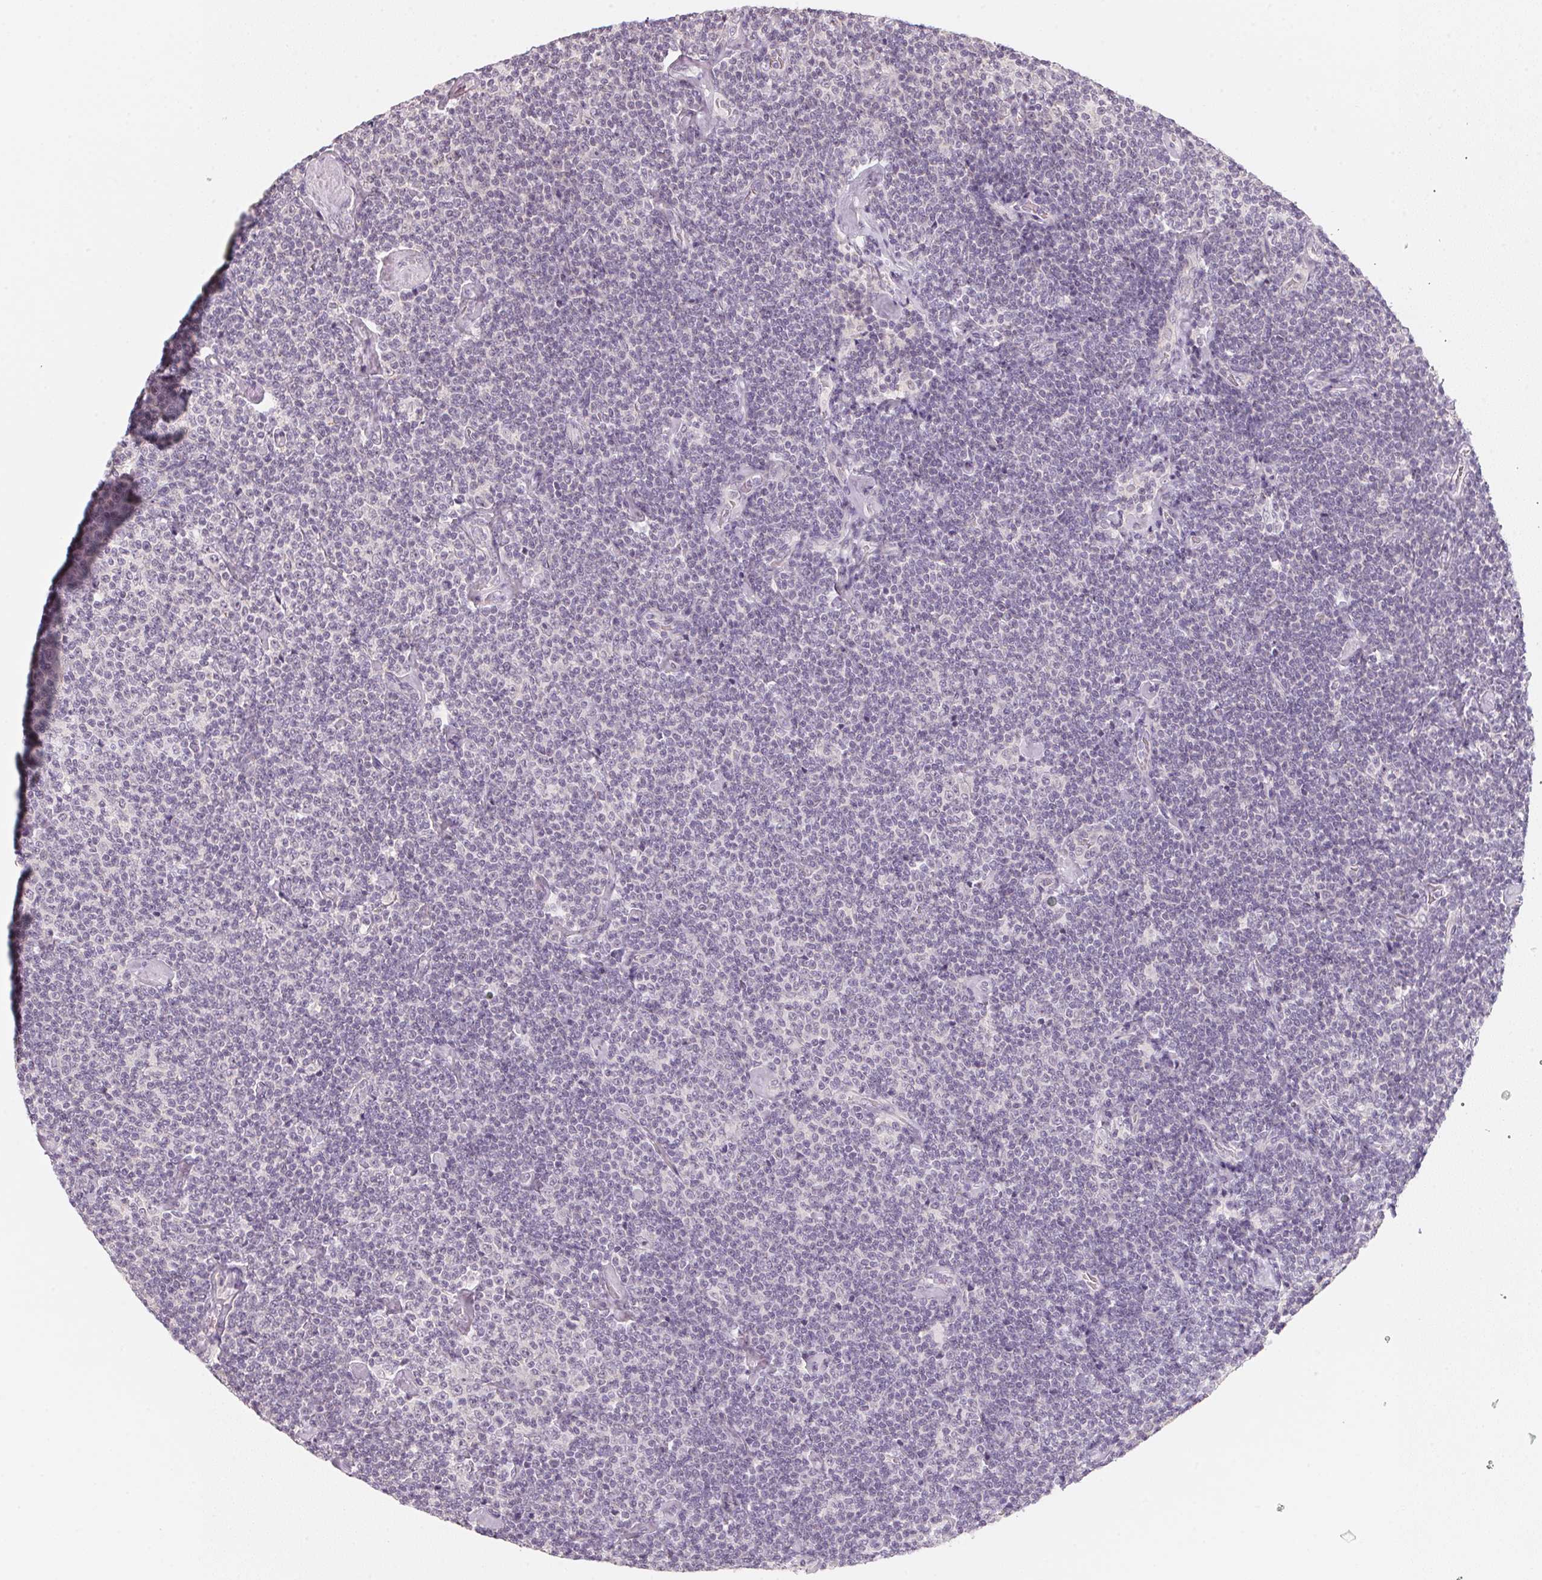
{"staining": {"intensity": "negative", "quantity": "none", "location": "none"}, "tissue": "lymphoma", "cell_type": "Tumor cells", "image_type": "cancer", "snomed": [{"axis": "morphology", "description": "Malignant lymphoma, non-Hodgkin's type, Low grade"}, {"axis": "topography", "description": "Lymph node"}], "caption": "Tumor cells are negative for brown protein staining in malignant lymphoma, non-Hodgkin's type (low-grade).", "gene": "ANKRD31", "patient": {"sex": "male", "age": 81}}